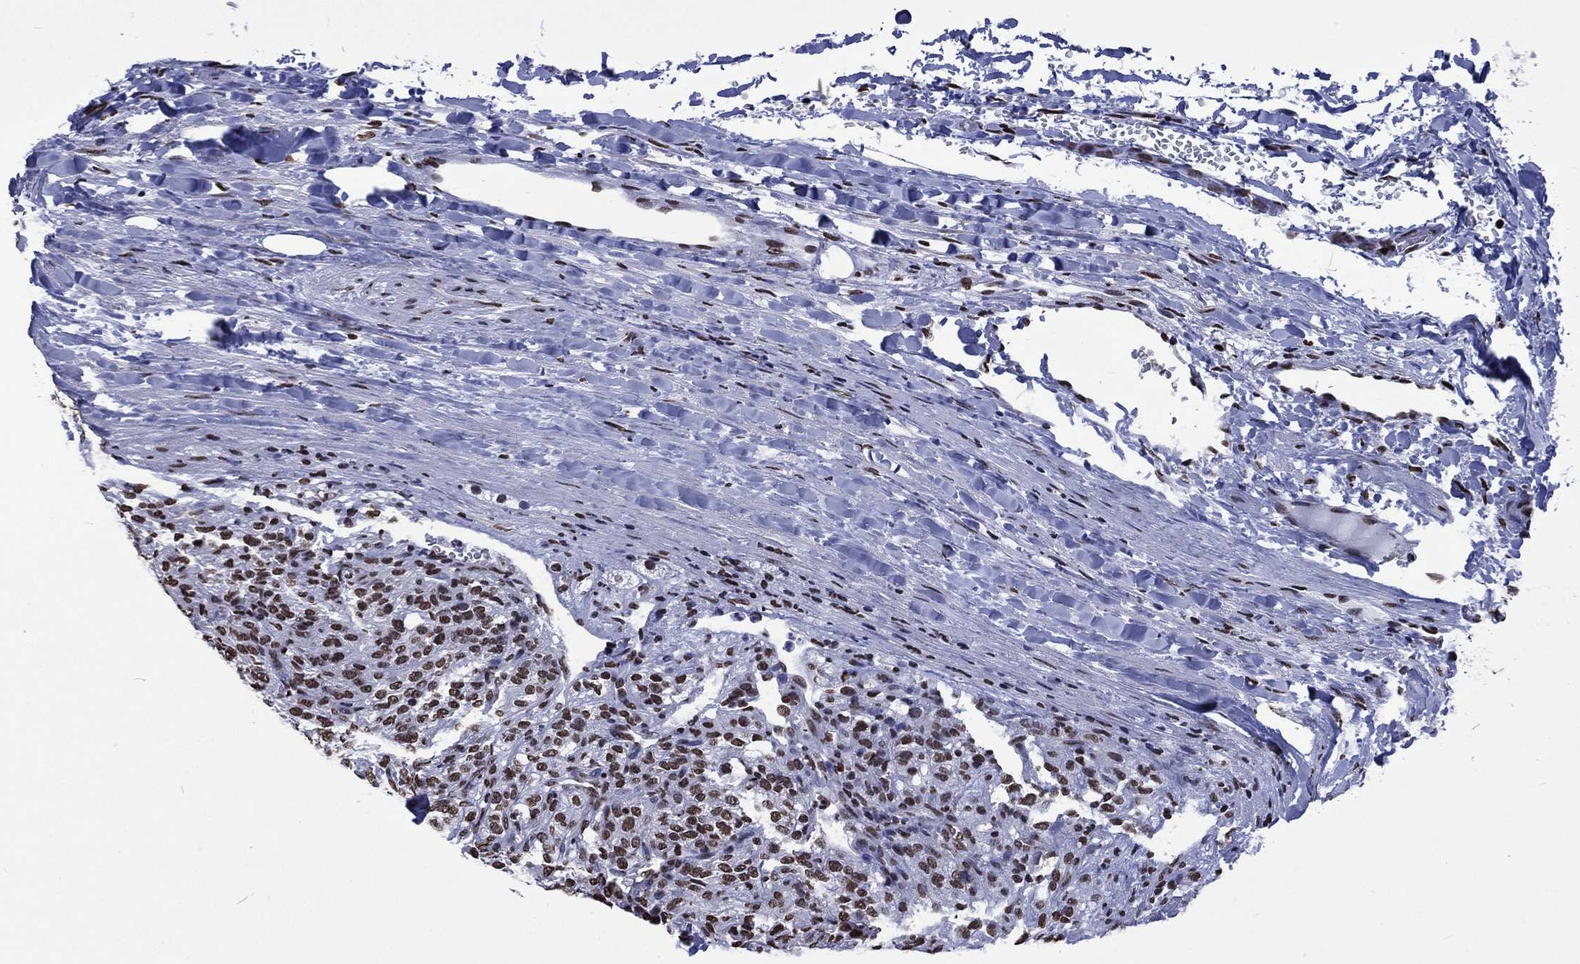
{"staining": {"intensity": "strong", "quantity": ">75%", "location": "nuclear"}, "tissue": "renal cancer", "cell_type": "Tumor cells", "image_type": "cancer", "snomed": [{"axis": "morphology", "description": "Adenocarcinoma, NOS"}, {"axis": "topography", "description": "Kidney"}], "caption": "This histopathology image shows IHC staining of adenocarcinoma (renal), with high strong nuclear staining in approximately >75% of tumor cells.", "gene": "RETREG2", "patient": {"sex": "female", "age": 63}}